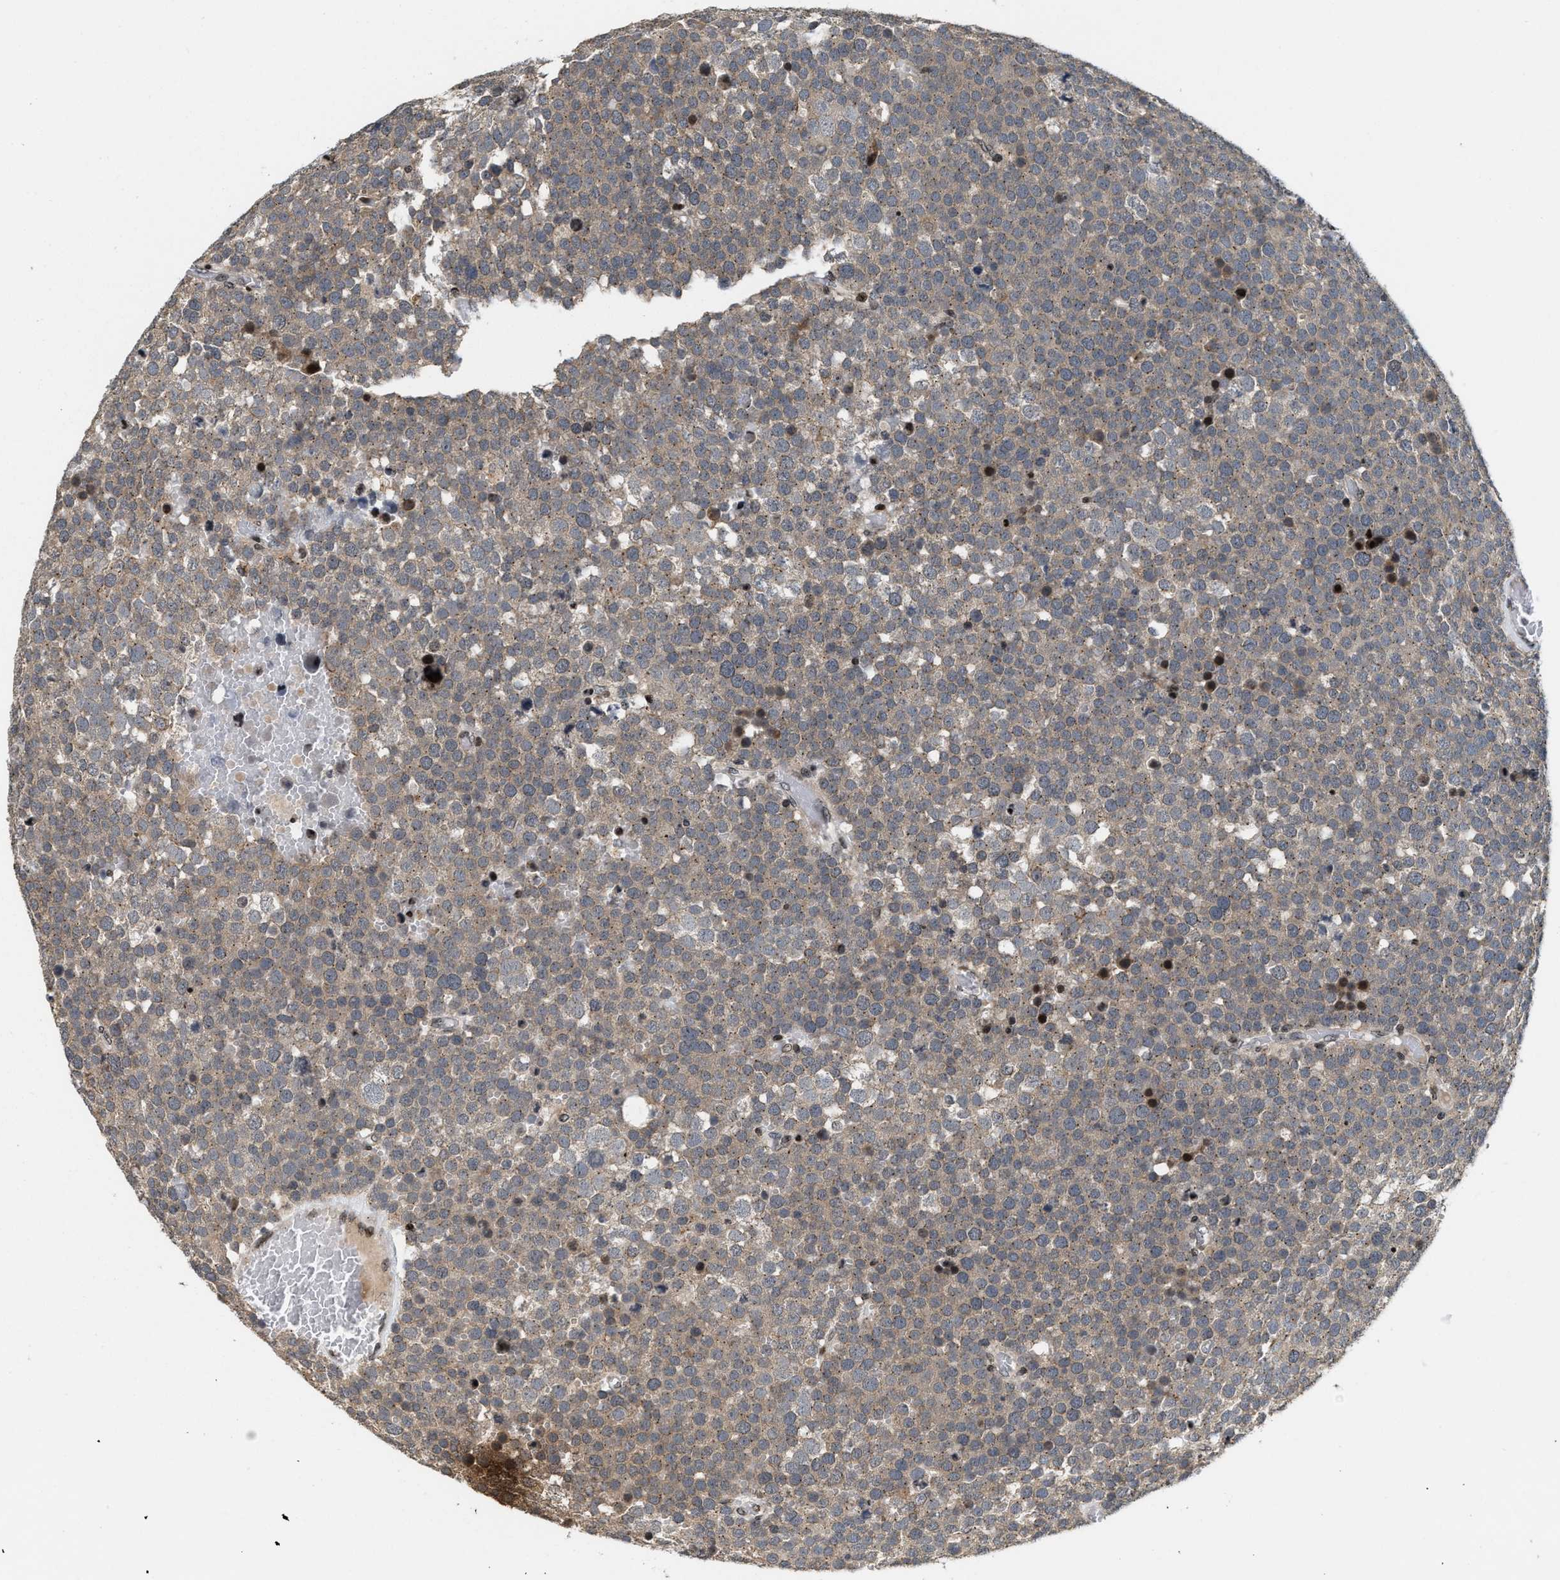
{"staining": {"intensity": "moderate", "quantity": ">75%", "location": "cytoplasmic/membranous"}, "tissue": "testis cancer", "cell_type": "Tumor cells", "image_type": "cancer", "snomed": [{"axis": "morphology", "description": "Seminoma, NOS"}, {"axis": "topography", "description": "Testis"}], "caption": "A medium amount of moderate cytoplasmic/membranous staining is seen in approximately >75% of tumor cells in testis seminoma tissue. Nuclei are stained in blue.", "gene": "PDZD2", "patient": {"sex": "male", "age": 71}}